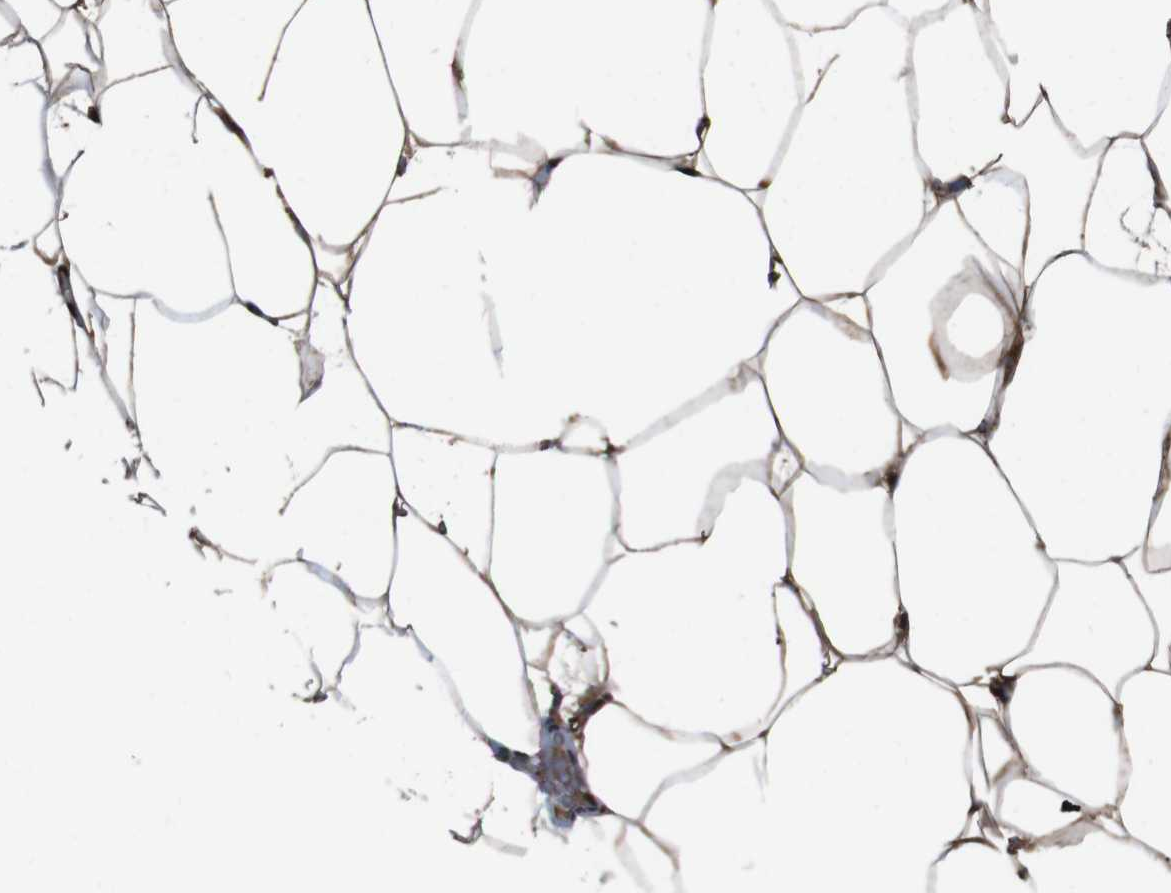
{"staining": {"intensity": "strong", "quantity": ">75%", "location": "cytoplasmic/membranous,nuclear"}, "tissue": "adipose tissue", "cell_type": "Adipocytes", "image_type": "normal", "snomed": [{"axis": "morphology", "description": "Normal tissue, NOS"}, {"axis": "topography", "description": "Breast"}, {"axis": "topography", "description": "Adipose tissue"}], "caption": "A photomicrograph showing strong cytoplasmic/membranous,nuclear positivity in approximately >75% of adipocytes in benign adipose tissue, as visualized by brown immunohistochemical staining.", "gene": "VCP", "patient": {"sex": "female", "age": 25}}